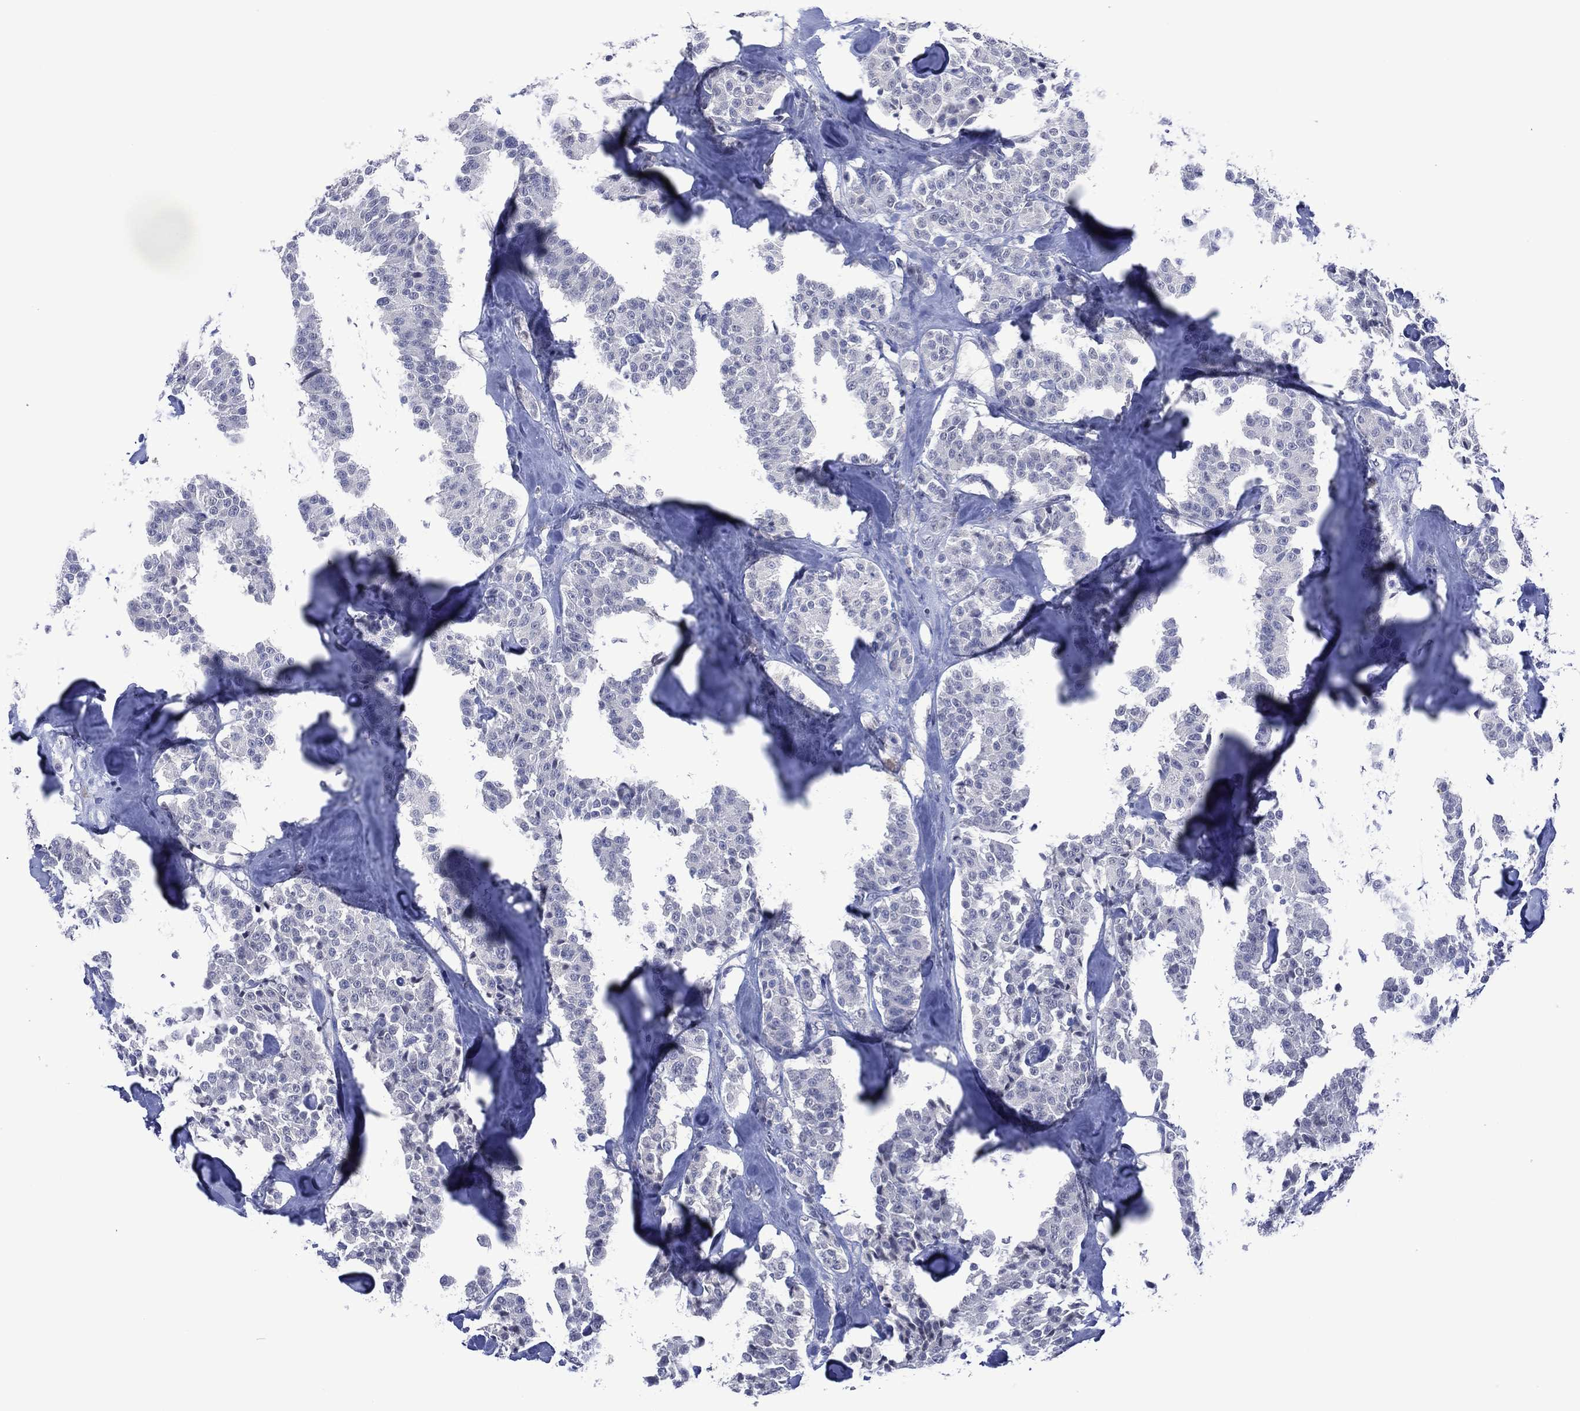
{"staining": {"intensity": "negative", "quantity": "none", "location": "none"}, "tissue": "carcinoid", "cell_type": "Tumor cells", "image_type": "cancer", "snomed": [{"axis": "morphology", "description": "Carcinoid, malignant, NOS"}, {"axis": "topography", "description": "Pancreas"}], "caption": "High magnification brightfield microscopy of malignant carcinoid stained with DAB (3,3'-diaminobenzidine) (brown) and counterstained with hematoxylin (blue): tumor cells show no significant positivity. Brightfield microscopy of immunohistochemistry stained with DAB (brown) and hematoxylin (blue), captured at high magnification.", "gene": "ASB10", "patient": {"sex": "male", "age": 41}}